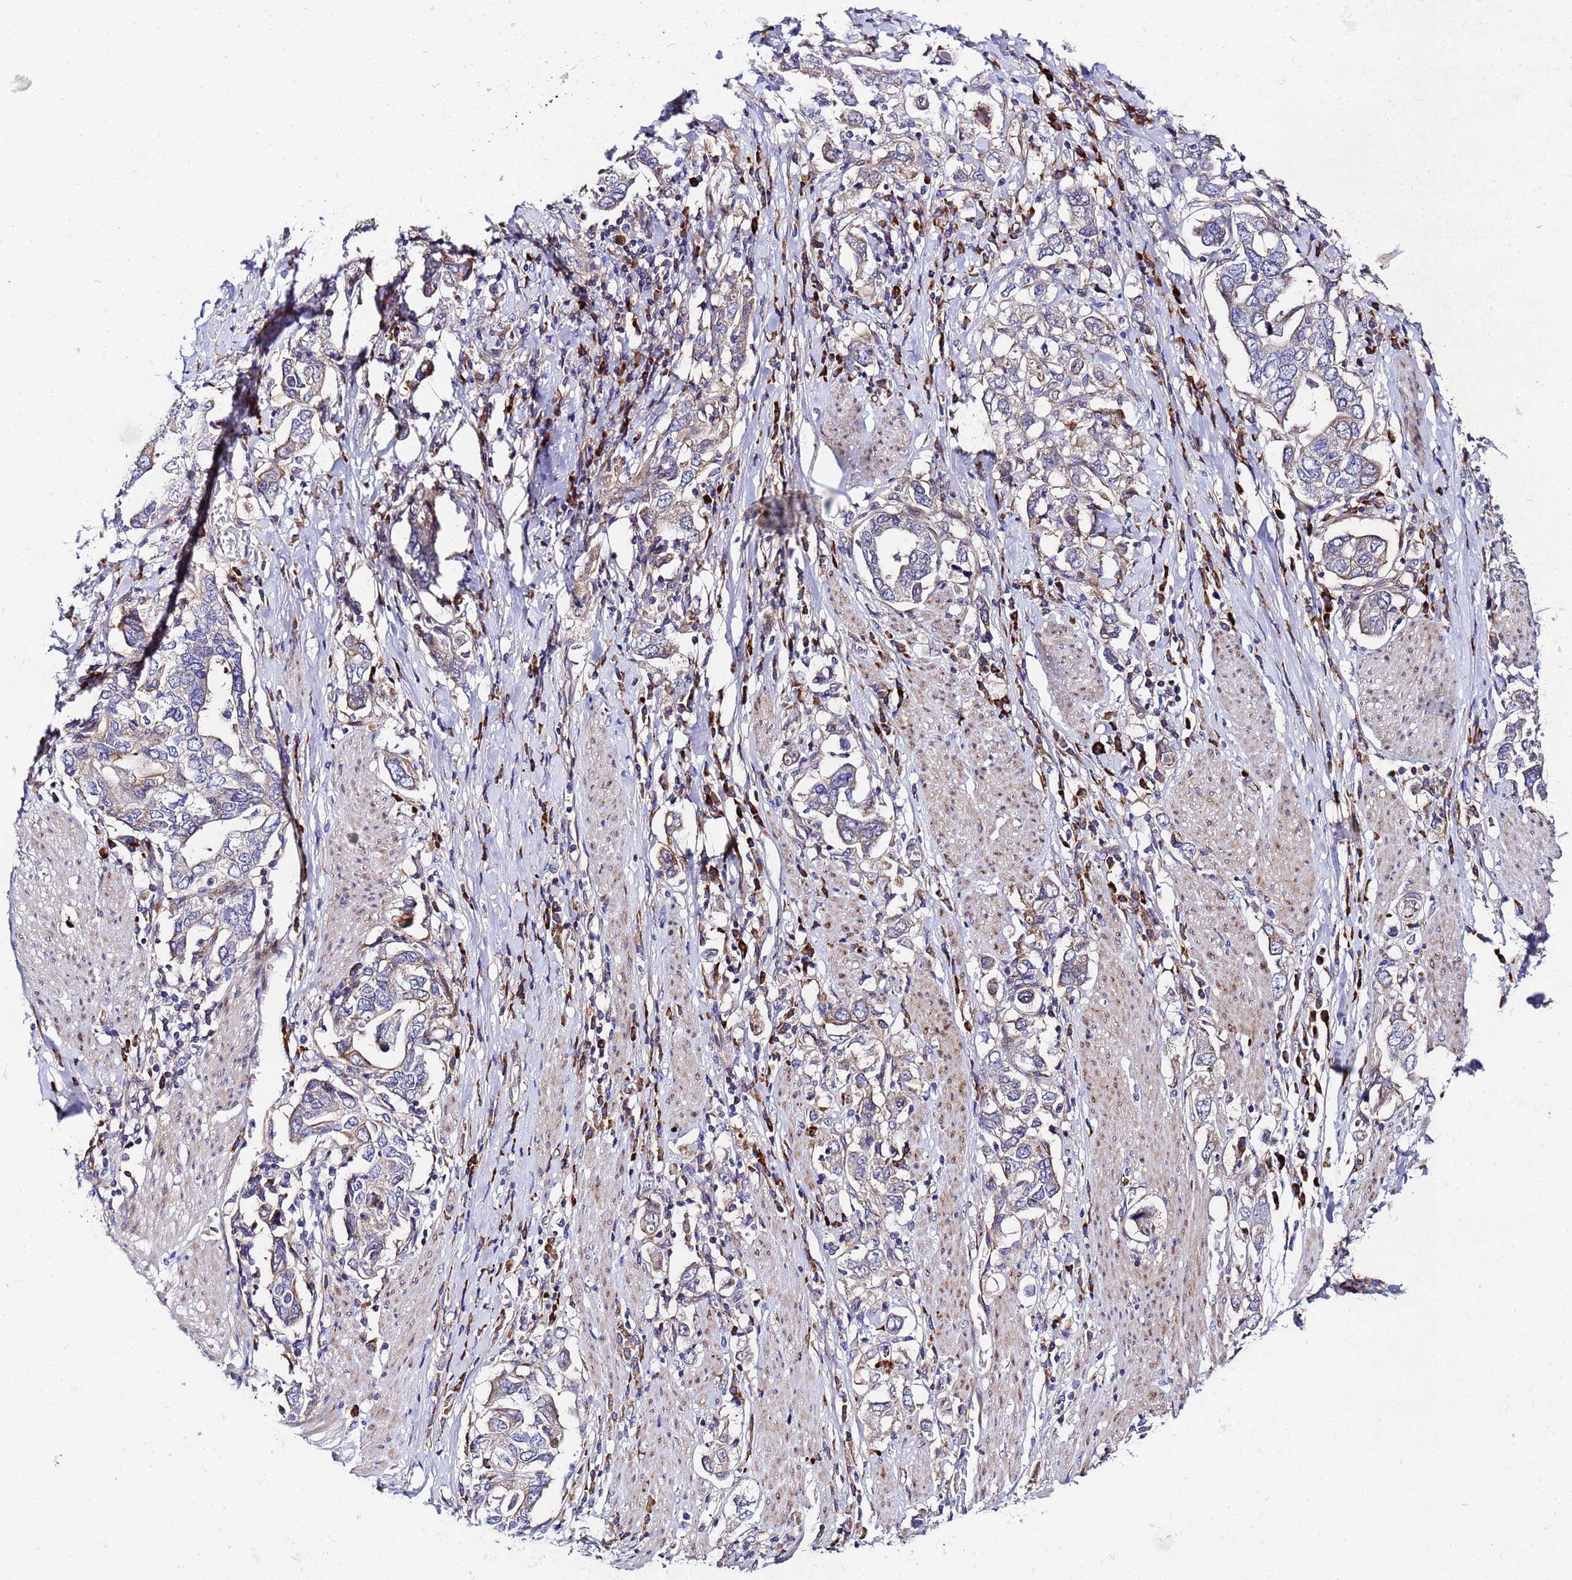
{"staining": {"intensity": "negative", "quantity": "none", "location": "none"}, "tissue": "stomach cancer", "cell_type": "Tumor cells", "image_type": "cancer", "snomed": [{"axis": "morphology", "description": "Adenocarcinoma, NOS"}, {"axis": "topography", "description": "Stomach, upper"}, {"axis": "topography", "description": "Stomach"}], "caption": "Tumor cells are negative for brown protein staining in adenocarcinoma (stomach). Brightfield microscopy of immunohistochemistry (IHC) stained with DAB (brown) and hematoxylin (blue), captured at high magnification.", "gene": "POM121", "patient": {"sex": "male", "age": 62}}